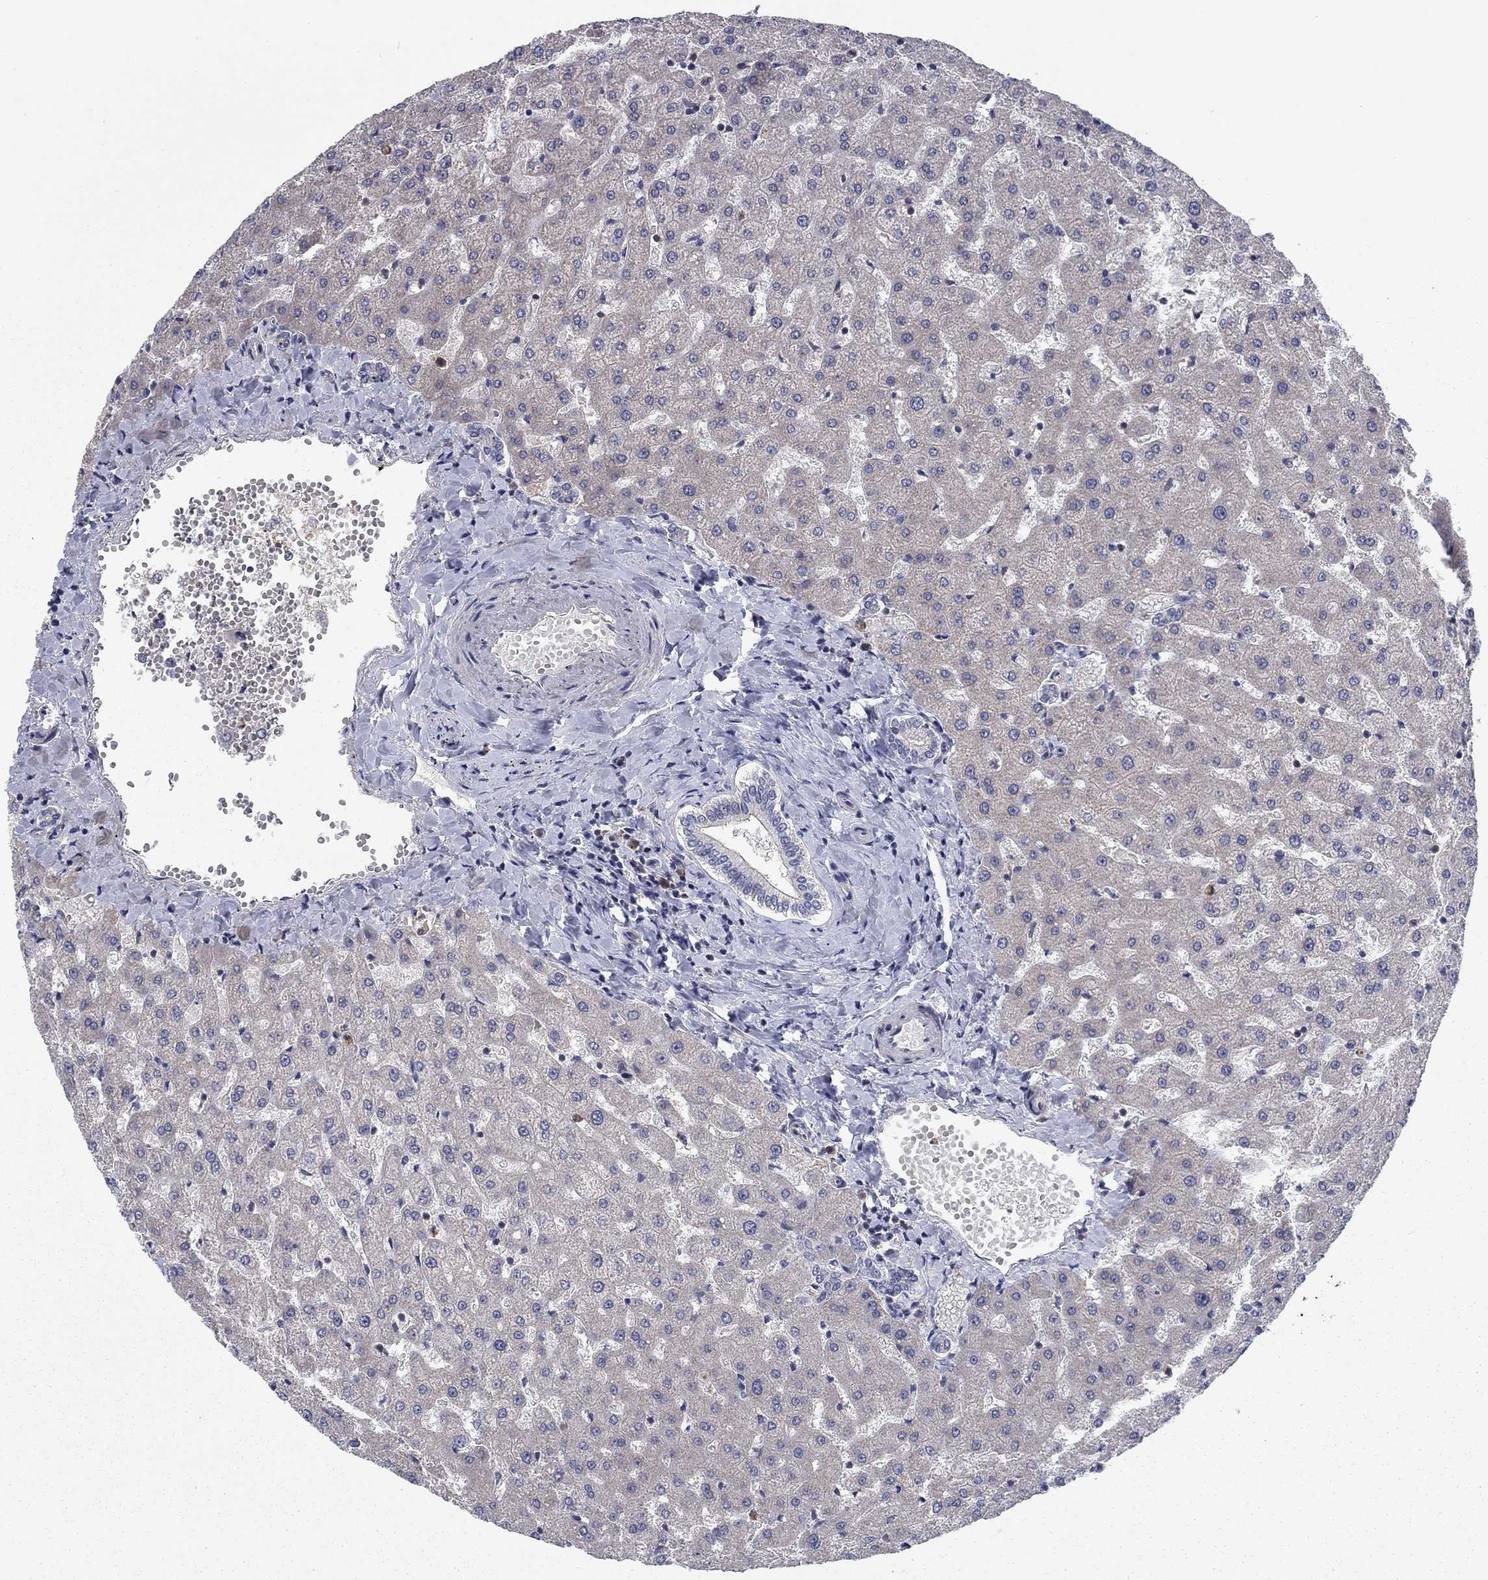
{"staining": {"intensity": "negative", "quantity": "none", "location": "none"}, "tissue": "liver", "cell_type": "Cholangiocytes", "image_type": "normal", "snomed": [{"axis": "morphology", "description": "Normal tissue, NOS"}, {"axis": "topography", "description": "Liver"}], "caption": "IHC image of normal liver stained for a protein (brown), which shows no staining in cholangiocytes. (Brightfield microscopy of DAB IHC at high magnification).", "gene": "KIF15", "patient": {"sex": "female", "age": 50}}